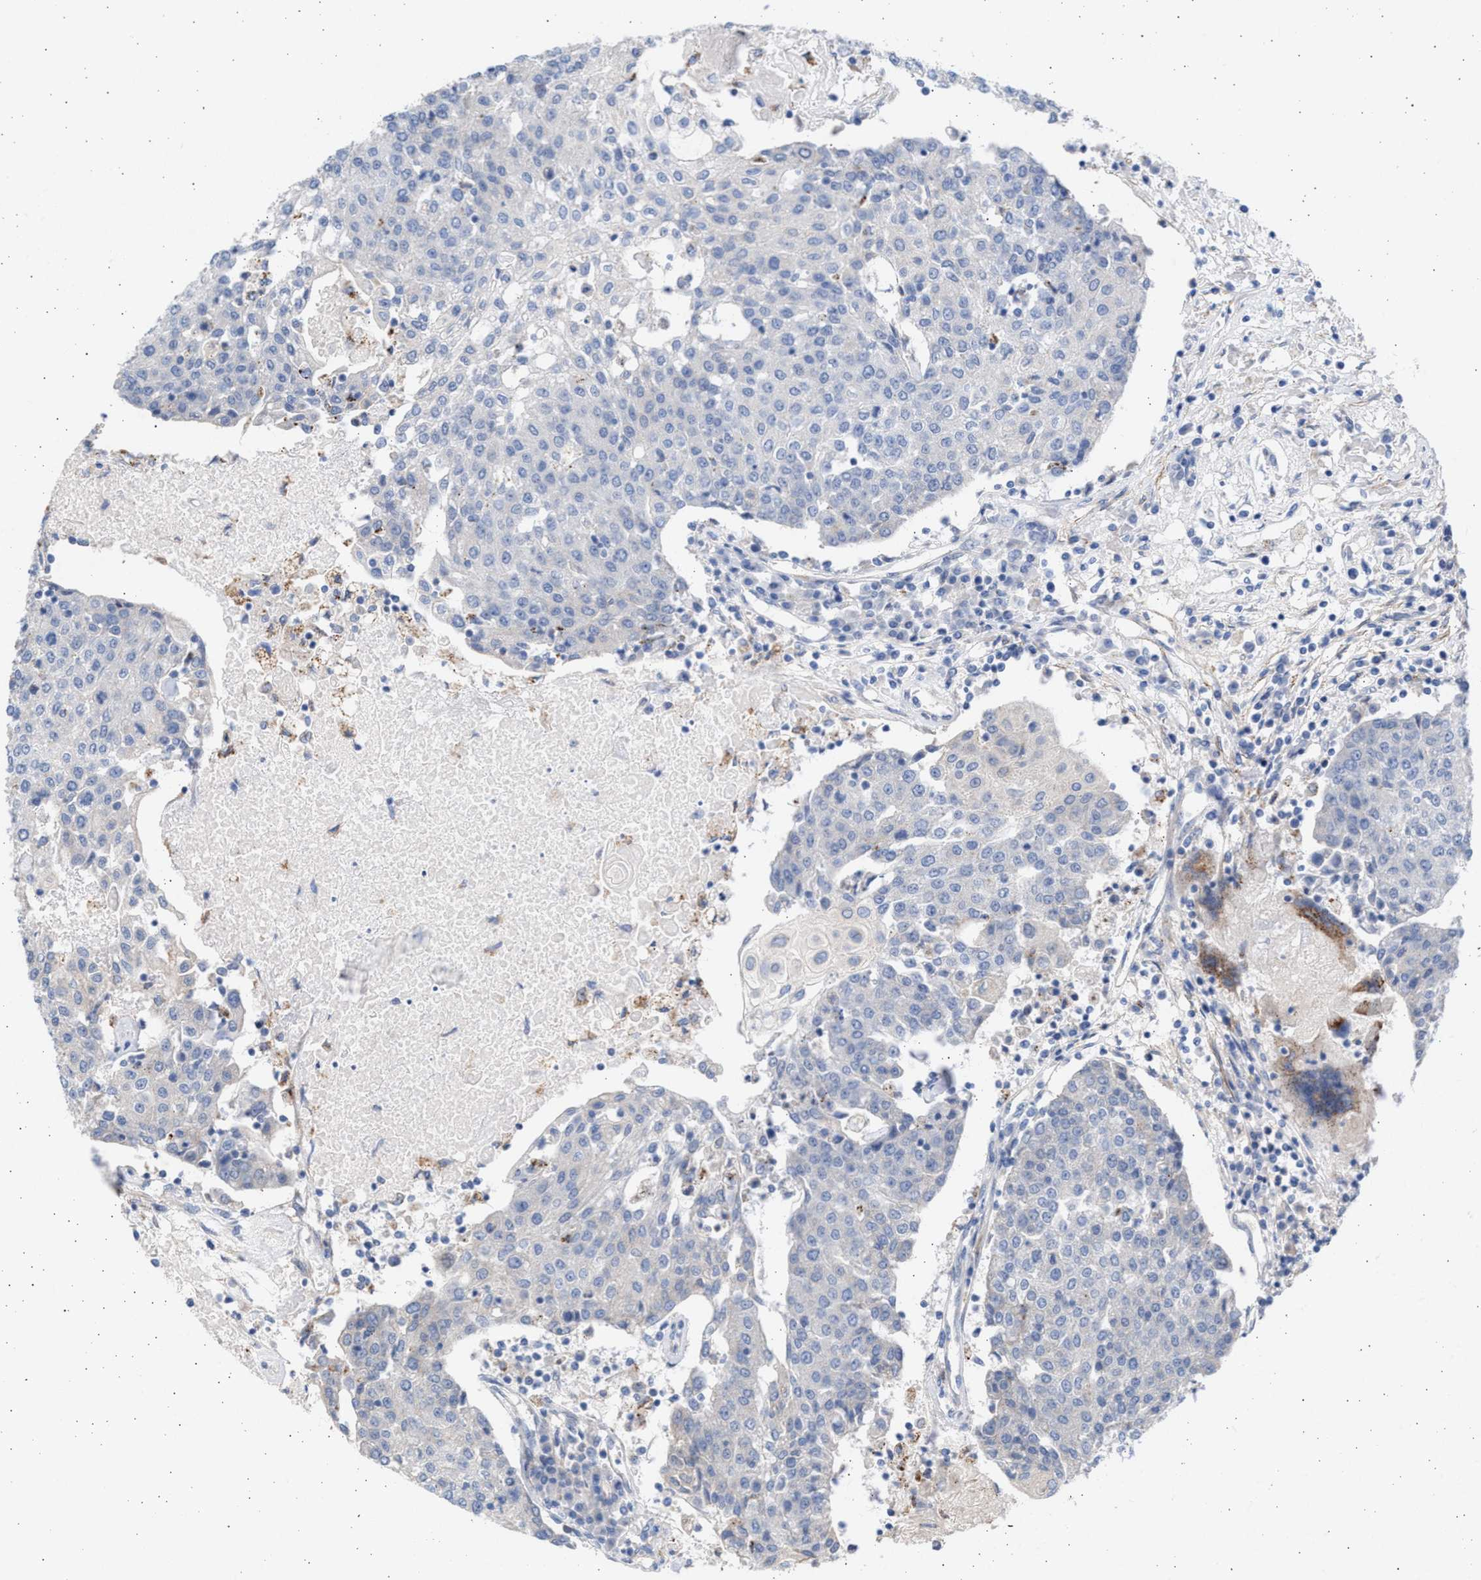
{"staining": {"intensity": "negative", "quantity": "none", "location": "none"}, "tissue": "urothelial cancer", "cell_type": "Tumor cells", "image_type": "cancer", "snomed": [{"axis": "morphology", "description": "Urothelial carcinoma, High grade"}, {"axis": "topography", "description": "Urinary bladder"}], "caption": "Immunohistochemistry (IHC) of urothelial carcinoma (high-grade) reveals no expression in tumor cells.", "gene": "NBR1", "patient": {"sex": "female", "age": 85}}